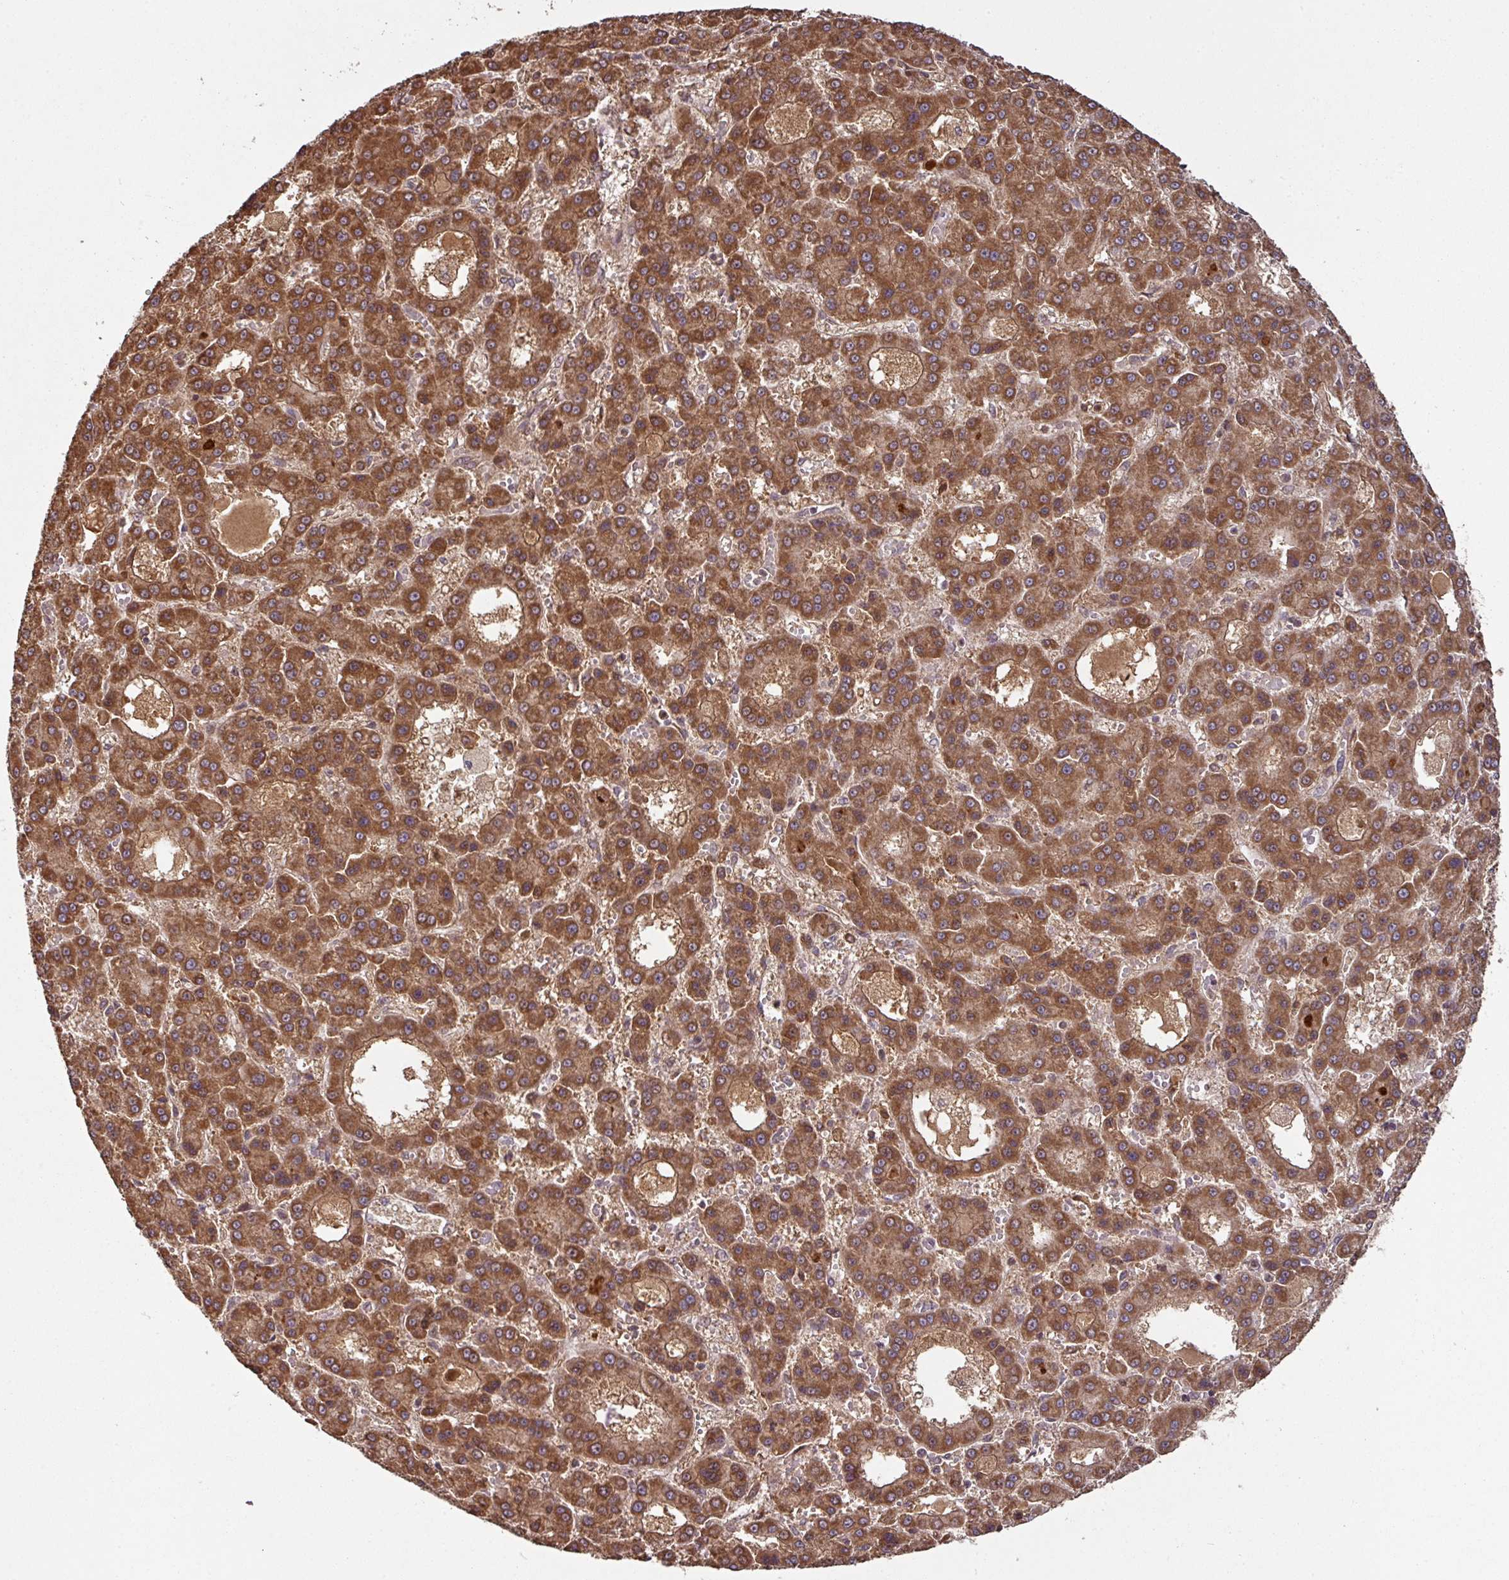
{"staining": {"intensity": "strong", "quantity": ">75%", "location": "cytoplasmic/membranous"}, "tissue": "liver cancer", "cell_type": "Tumor cells", "image_type": "cancer", "snomed": [{"axis": "morphology", "description": "Carcinoma, Hepatocellular, NOS"}, {"axis": "topography", "description": "Liver"}], "caption": "High-magnification brightfield microscopy of liver cancer stained with DAB (brown) and counterstained with hematoxylin (blue). tumor cells exhibit strong cytoplasmic/membranous staining is identified in approximately>75% of cells.", "gene": "MRRF", "patient": {"sex": "male", "age": 70}}